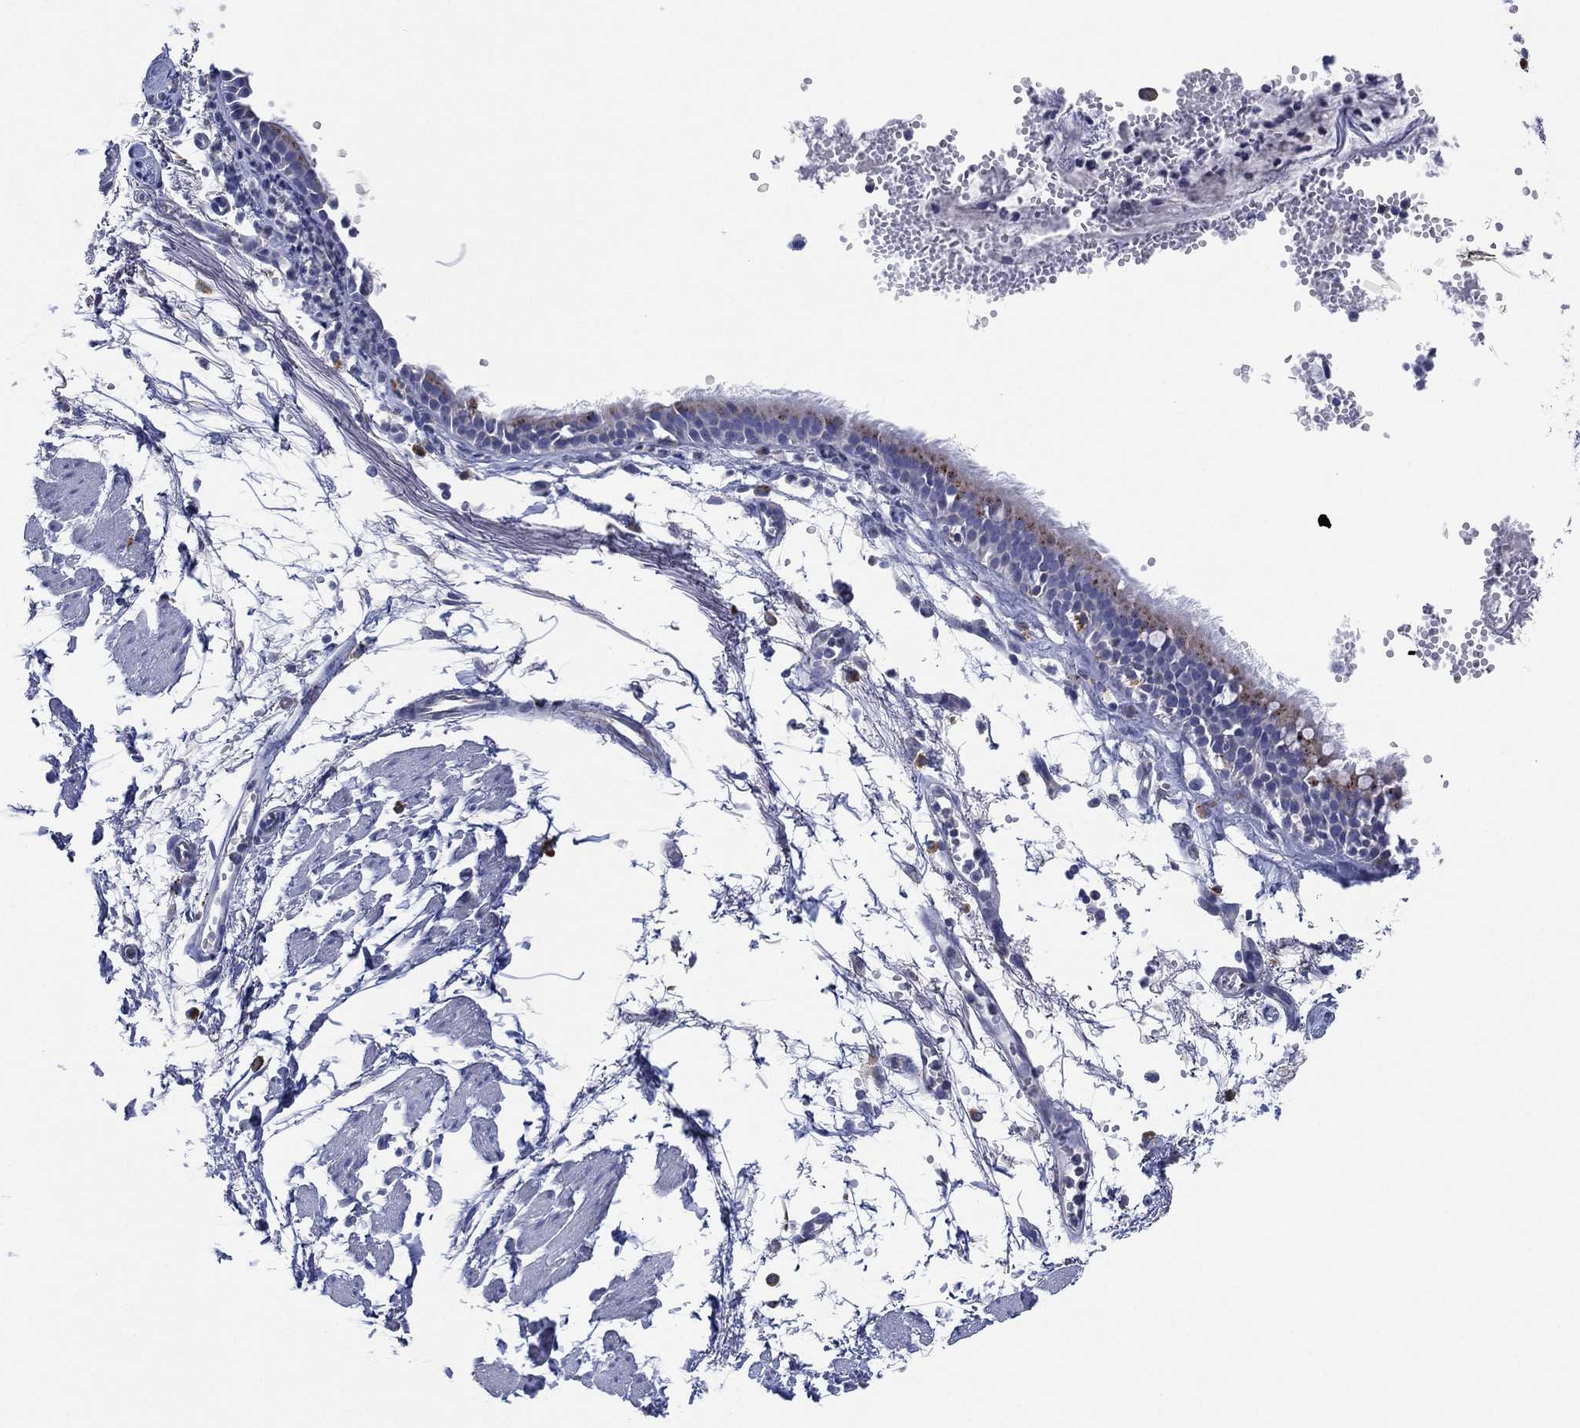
{"staining": {"intensity": "negative", "quantity": "none", "location": "none"}, "tissue": "soft tissue", "cell_type": "Fibroblasts", "image_type": "normal", "snomed": [{"axis": "morphology", "description": "Normal tissue, NOS"}, {"axis": "morphology", "description": "Squamous cell carcinoma, NOS"}, {"axis": "topography", "description": "Cartilage tissue"}, {"axis": "topography", "description": "Lung"}], "caption": "Immunohistochemical staining of normal soft tissue demonstrates no significant staining in fibroblasts.", "gene": "GALNS", "patient": {"sex": "male", "age": 66}}